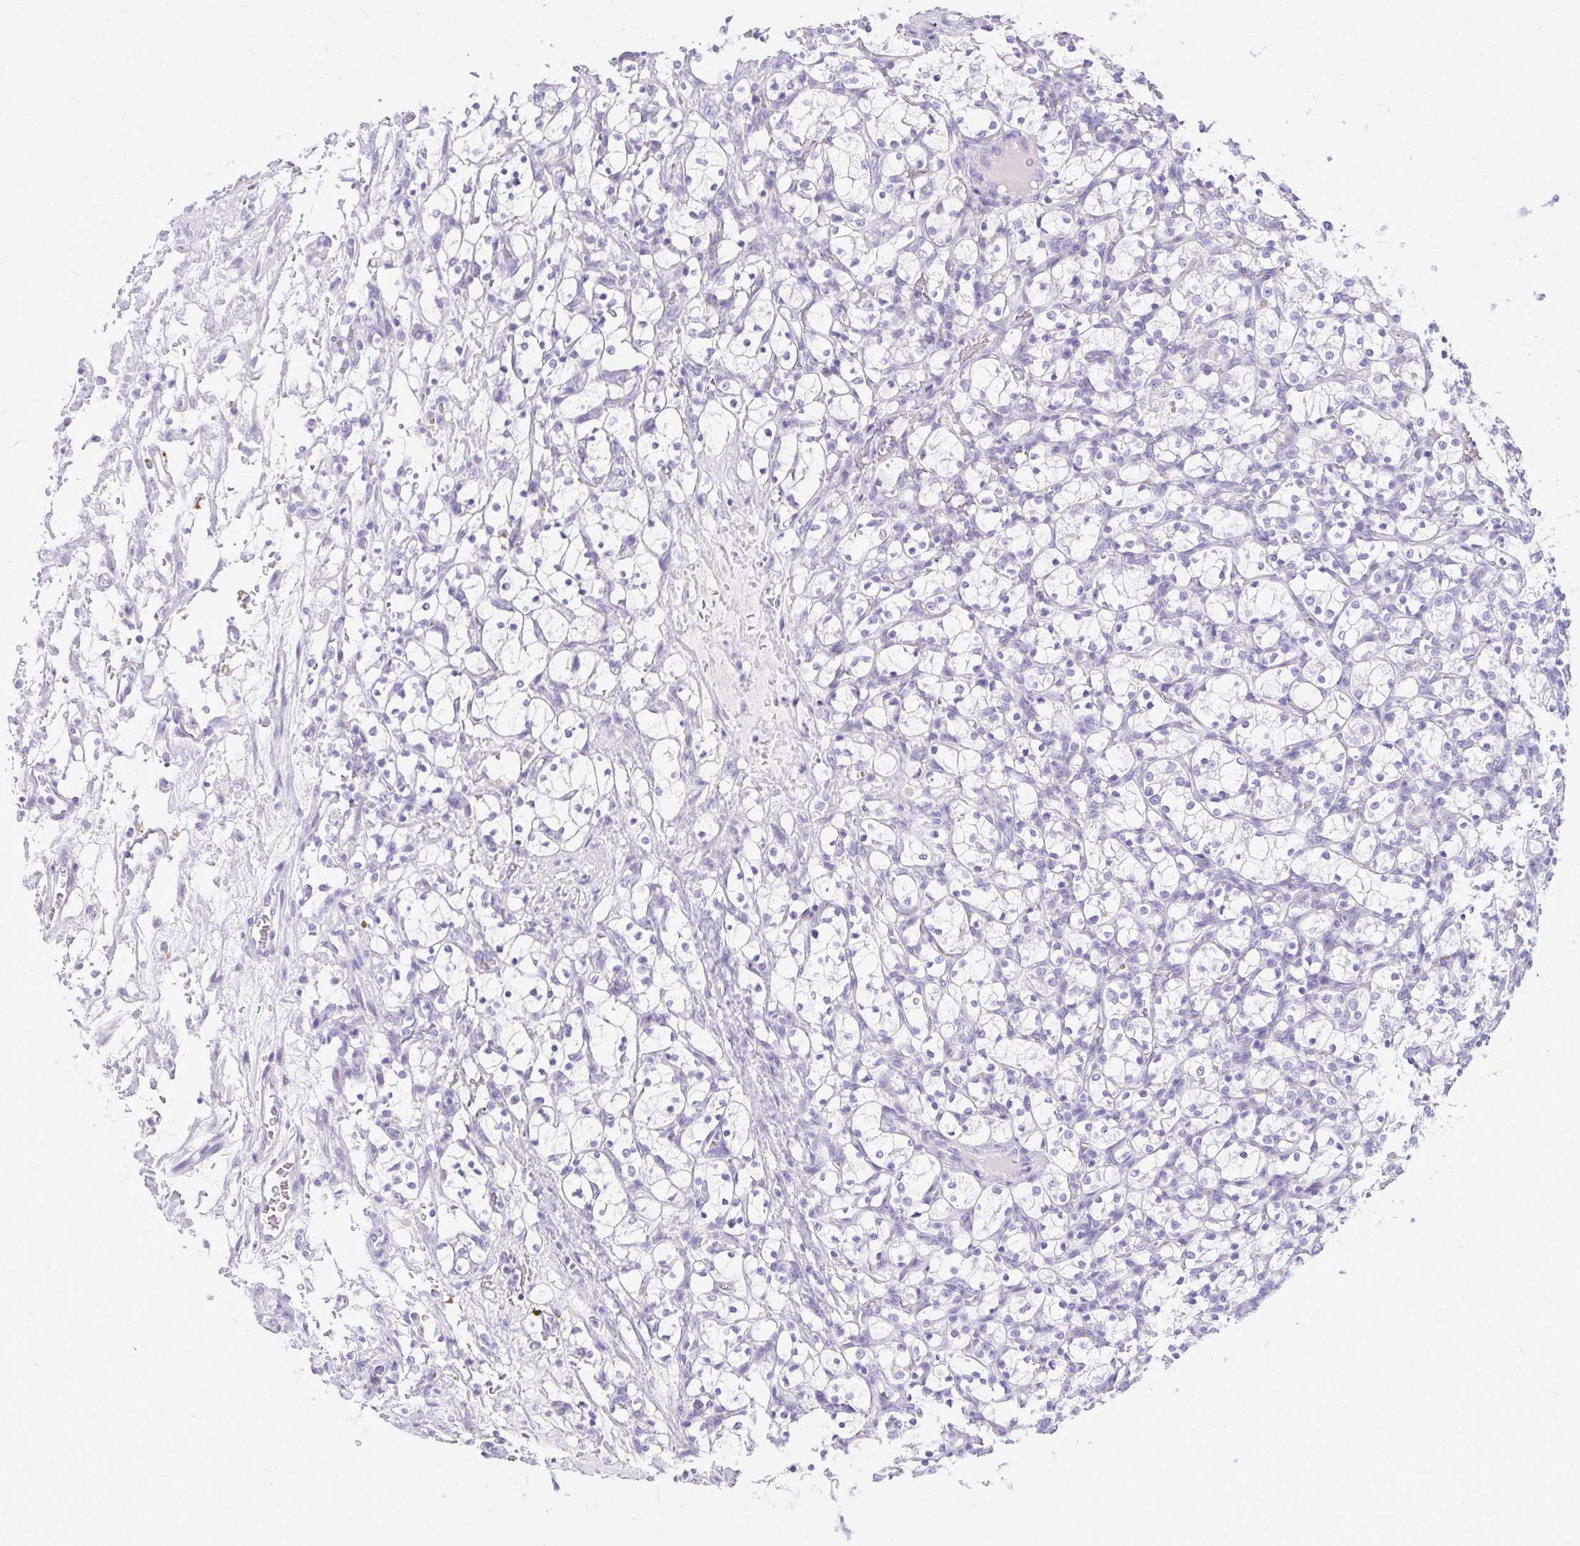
{"staining": {"intensity": "negative", "quantity": "none", "location": "none"}, "tissue": "renal cancer", "cell_type": "Tumor cells", "image_type": "cancer", "snomed": [{"axis": "morphology", "description": "Adenocarcinoma, NOS"}, {"axis": "topography", "description": "Kidney"}], "caption": "This micrograph is of adenocarcinoma (renal) stained with immunohistochemistry to label a protein in brown with the nuclei are counter-stained blue. There is no staining in tumor cells. (Stains: DAB IHC with hematoxylin counter stain, Microscopy: brightfield microscopy at high magnification).", "gene": "PRAP1", "patient": {"sex": "female", "age": 69}}